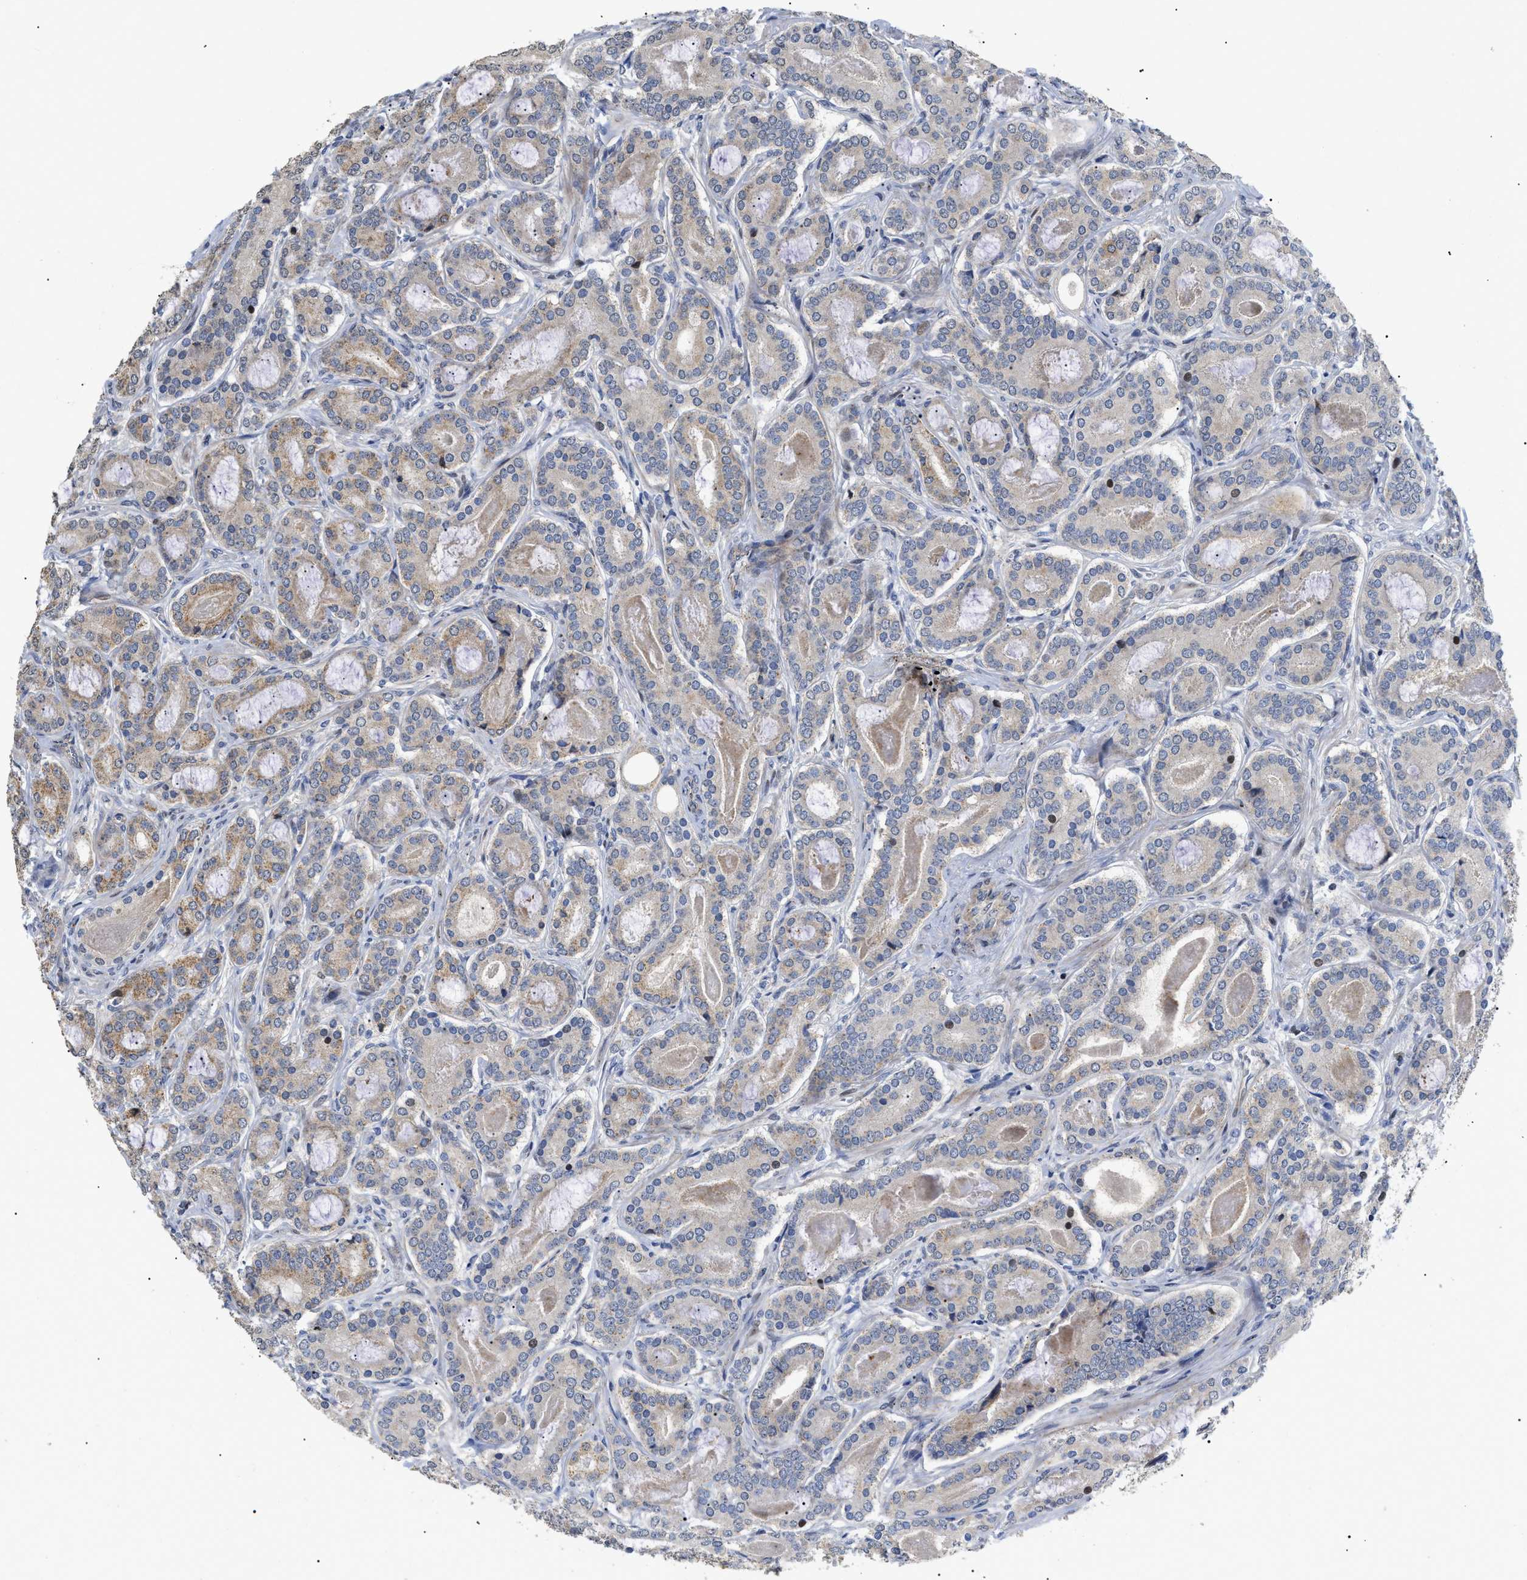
{"staining": {"intensity": "weak", "quantity": "25%-75%", "location": "cytoplasmic/membranous"}, "tissue": "prostate cancer", "cell_type": "Tumor cells", "image_type": "cancer", "snomed": [{"axis": "morphology", "description": "Adenocarcinoma, High grade"}, {"axis": "topography", "description": "Prostate"}], "caption": "Immunohistochemical staining of human prostate cancer (high-grade adenocarcinoma) shows low levels of weak cytoplasmic/membranous positivity in approximately 25%-75% of tumor cells.", "gene": "SFXN5", "patient": {"sex": "male", "age": 60}}